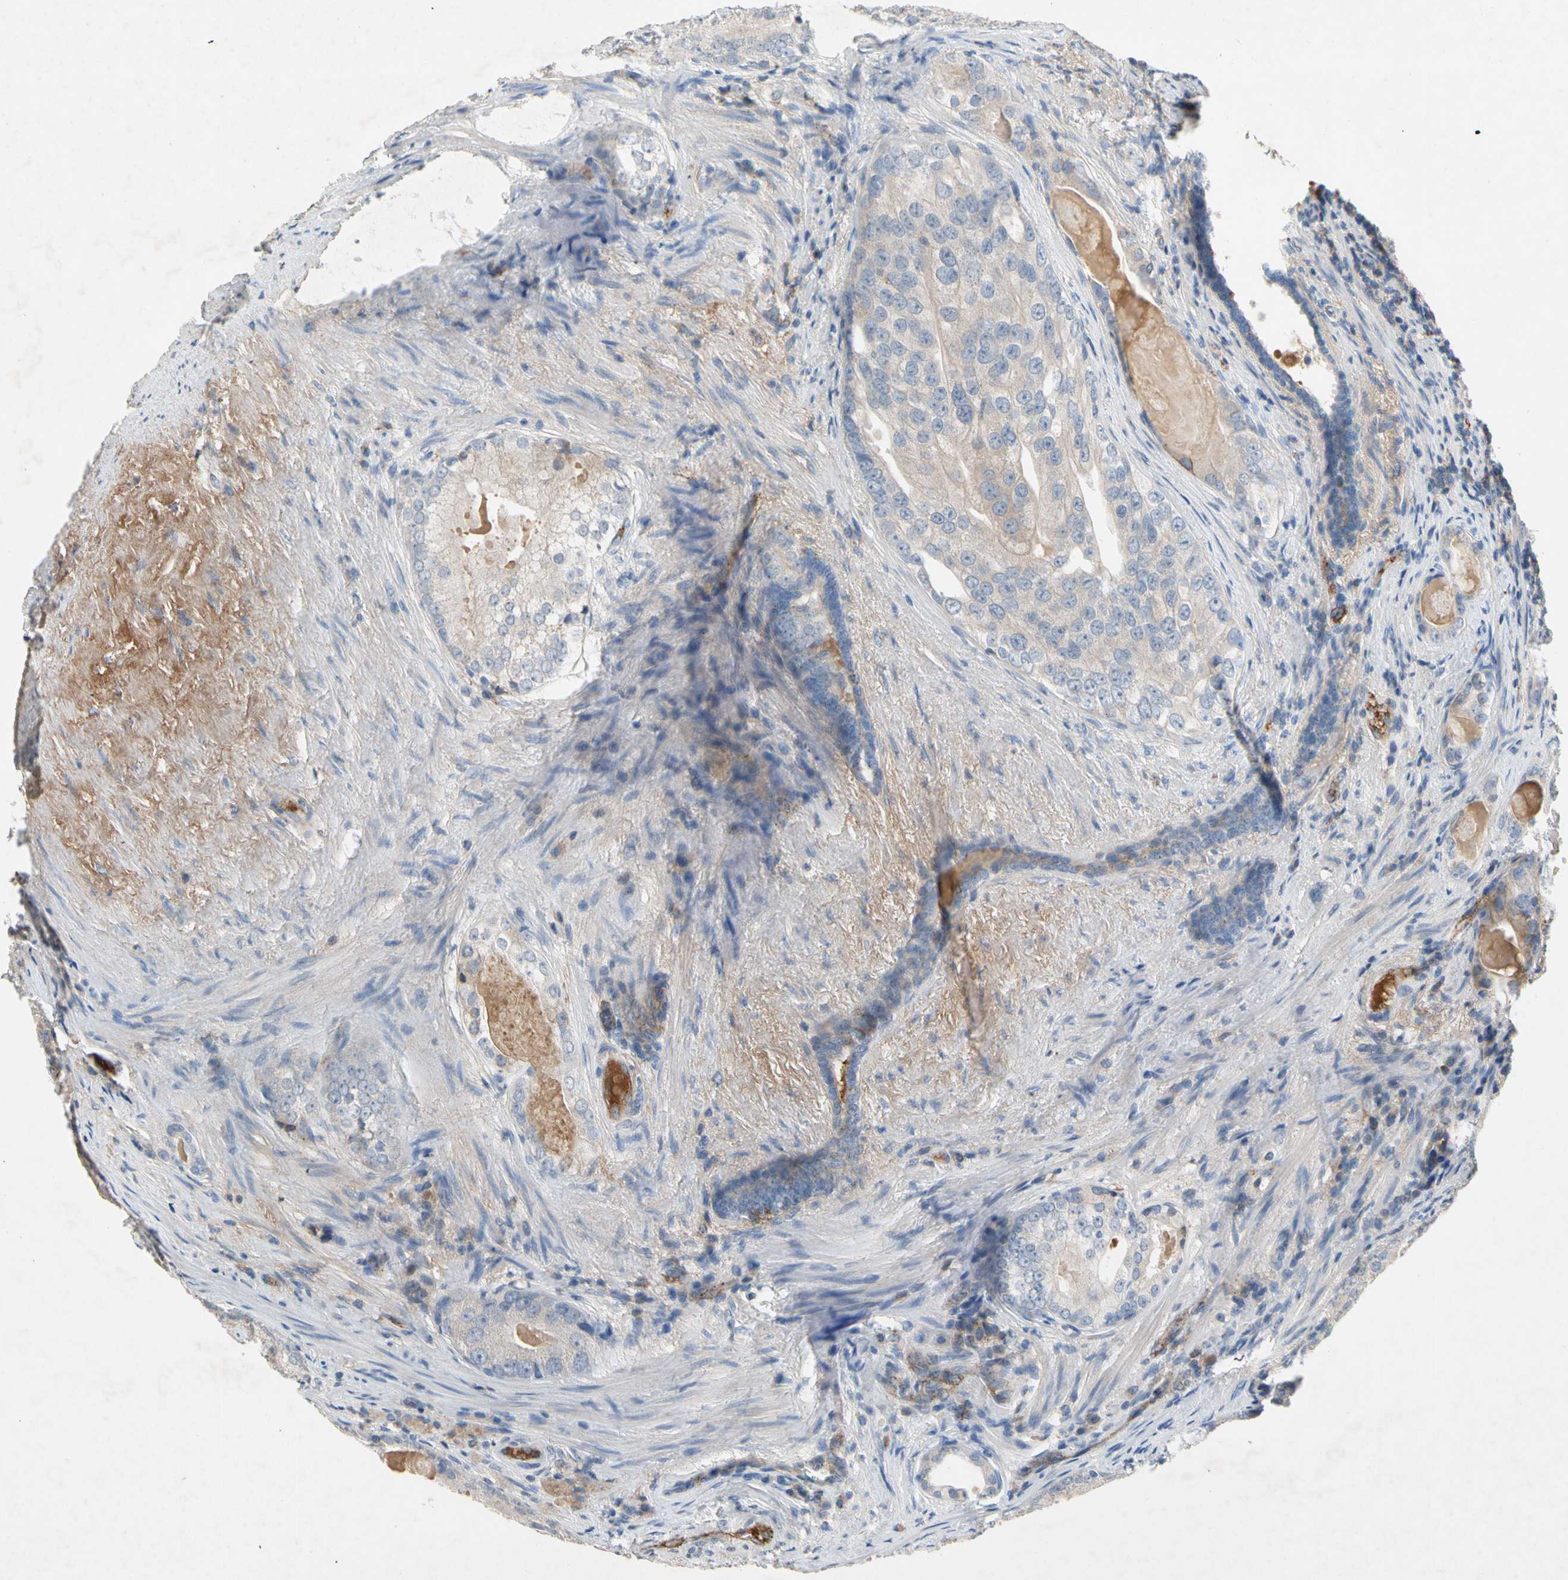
{"staining": {"intensity": "weak", "quantity": "<25%", "location": "cytoplasmic/membranous"}, "tissue": "prostate cancer", "cell_type": "Tumor cells", "image_type": "cancer", "snomed": [{"axis": "morphology", "description": "Adenocarcinoma, High grade"}, {"axis": "topography", "description": "Prostate"}], "caption": "This histopathology image is of prostate cancer (adenocarcinoma (high-grade)) stained with immunohistochemistry to label a protein in brown with the nuclei are counter-stained blue. There is no staining in tumor cells.", "gene": "NDFIP2", "patient": {"sex": "male", "age": 66}}